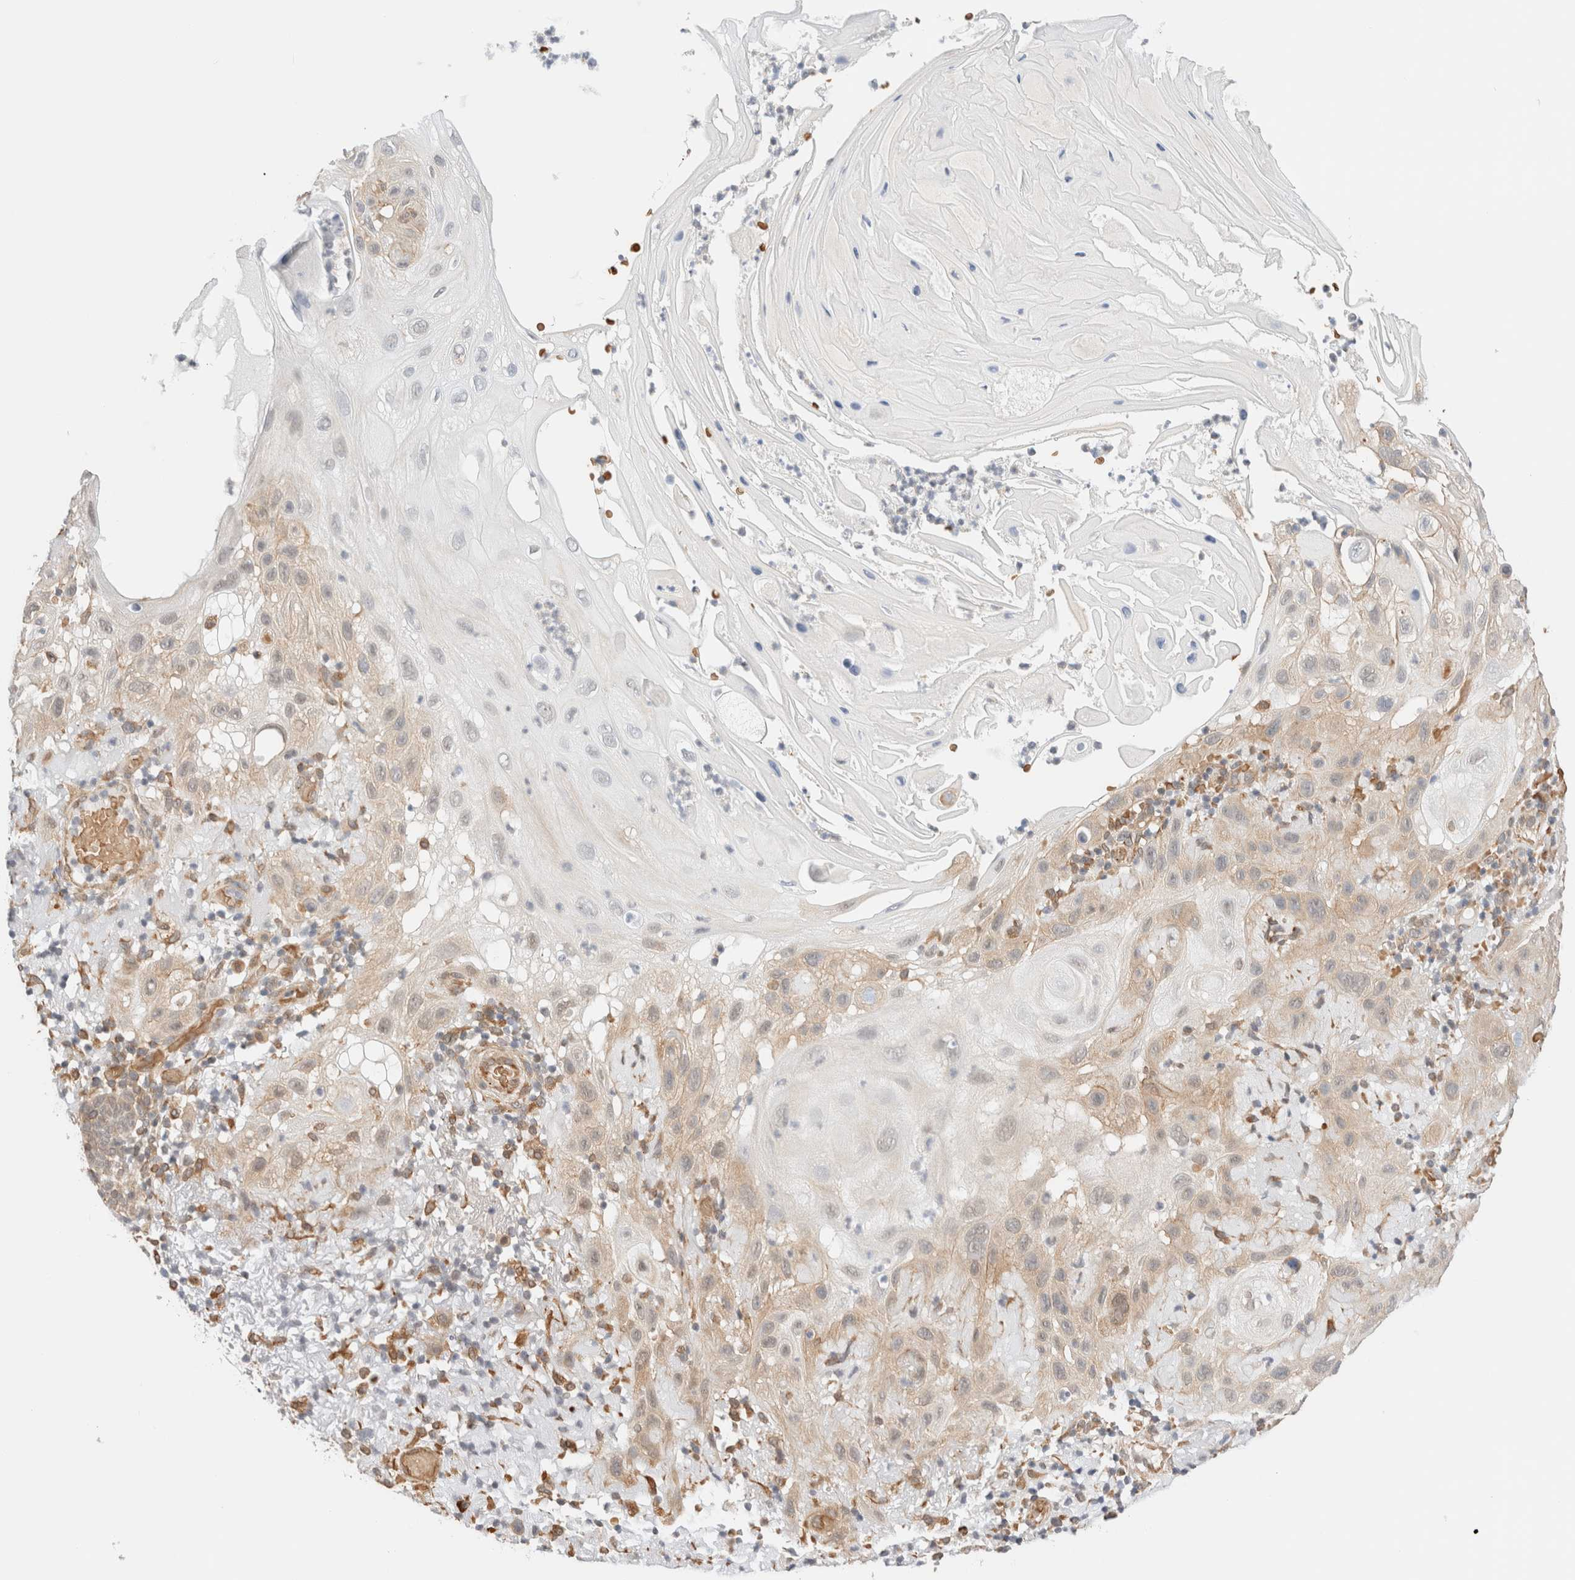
{"staining": {"intensity": "weak", "quantity": "25%-75%", "location": "cytoplasmic/membranous"}, "tissue": "skin cancer", "cell_type": "Tumor cells", "image_type": "cancer", "snomed": [{"axis": "morphology", "description": "Squamous cell carcinoma, NOS"}, {"axis": "topography", "description": "Skin"}], "caption": "Immunohistochemistry (DAB) staining of skin cancer (squamous cell carcinoma) exhibits weak cytoplasmic/membranous protein expression in about 25%-75% of tumor cells. (Brightfield microscopy of DAB IHC at high magnification).", "gene": "SYVN1", "patient": {"sex": "female", "age": 96}}